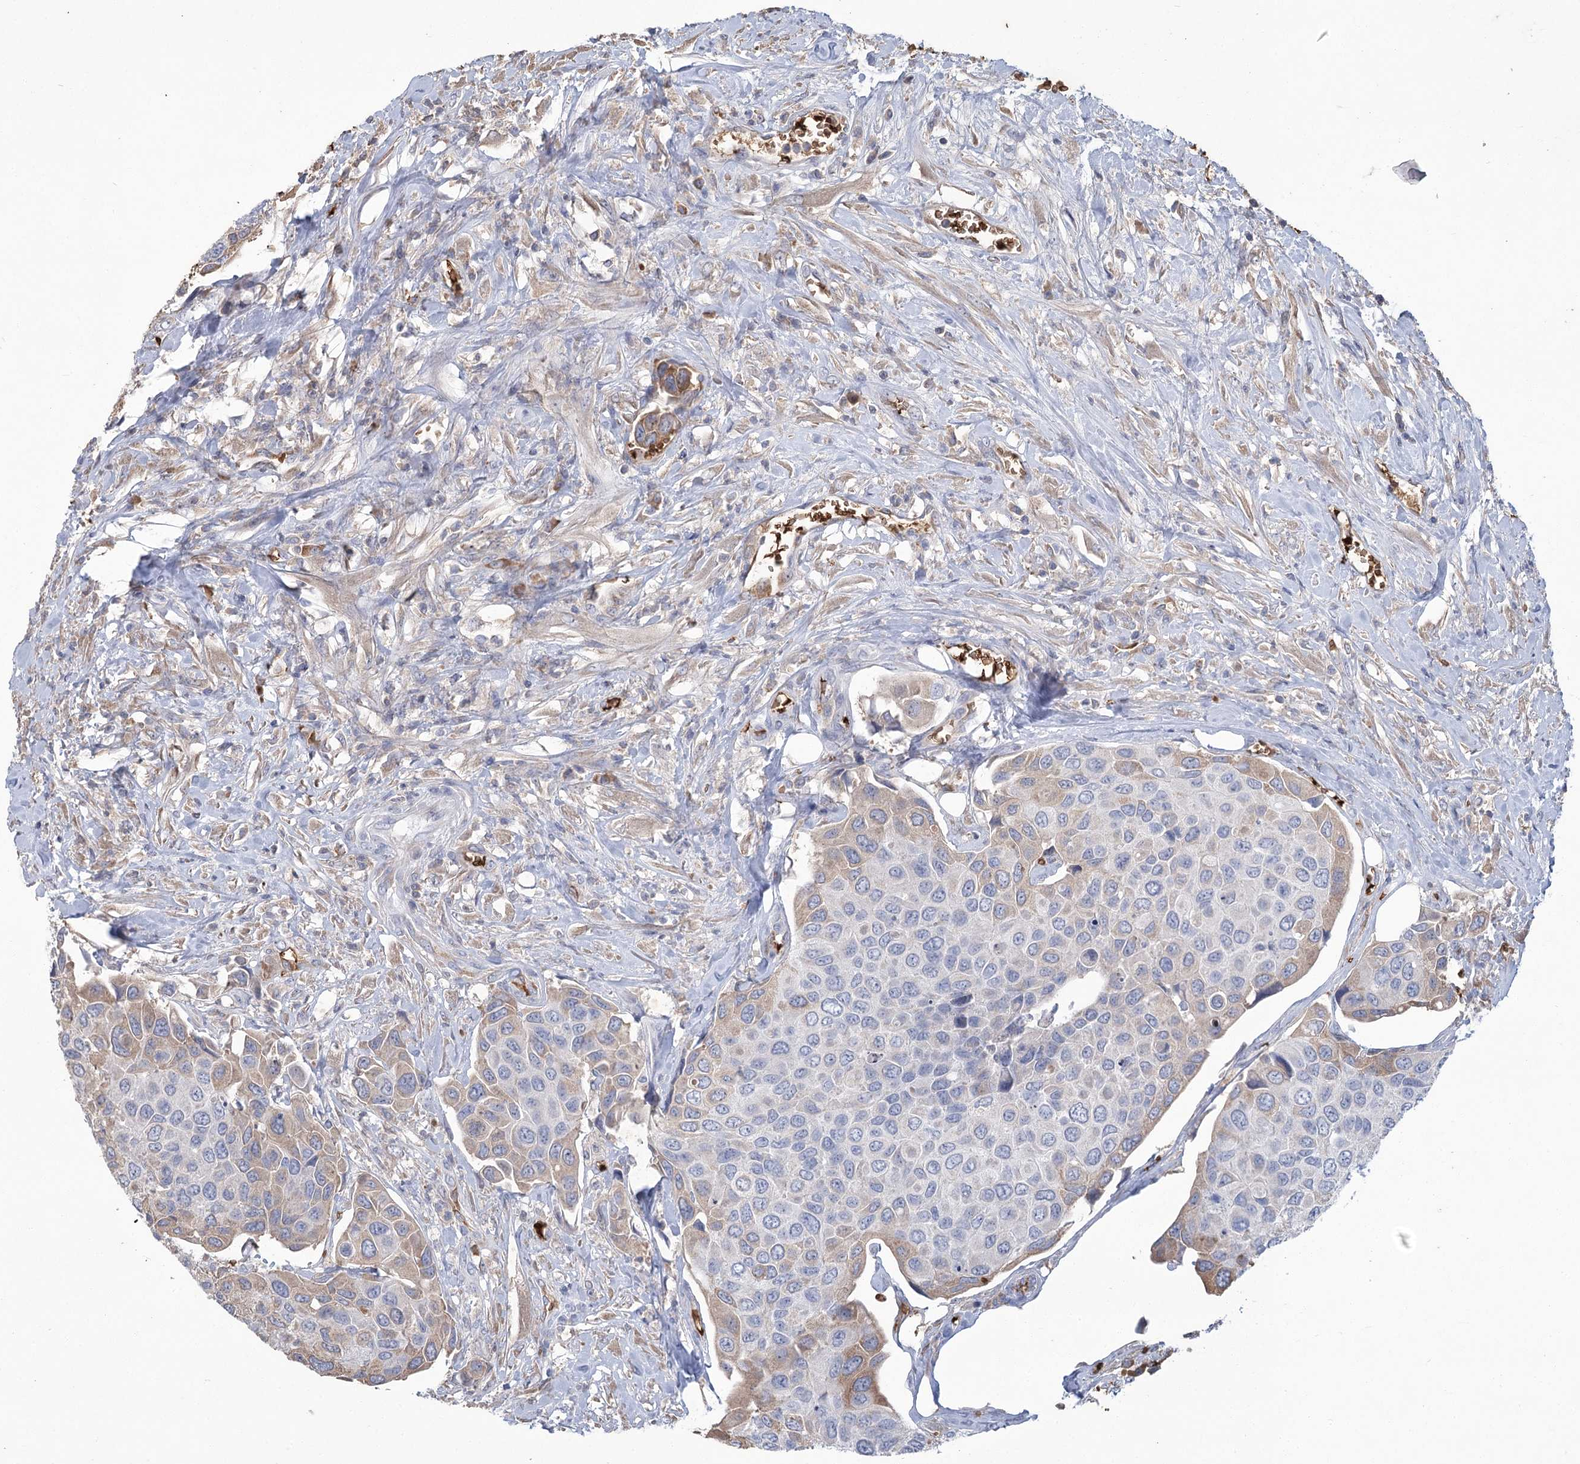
{"staining": {"intensity": "weak", "quantity": "<25%", "location": "cytoplasmic/membranous"}, "tissue": "urothelial cancer", "cell_type": "Tumor cells", "image_type": "cancer", "snomed": [{"axis": "morphology", "description": "Urothelial carcinoma, High grade"}, {"axis": "topography", "description": "Urinary bladder"}], "caption": "This is an immunohistochemistry micrograph of urothelial carcinoma (high-grade). There is no expression in tumor cells.", "gene": "HBA1", "patient": {"sex": "male", "age": 74}}